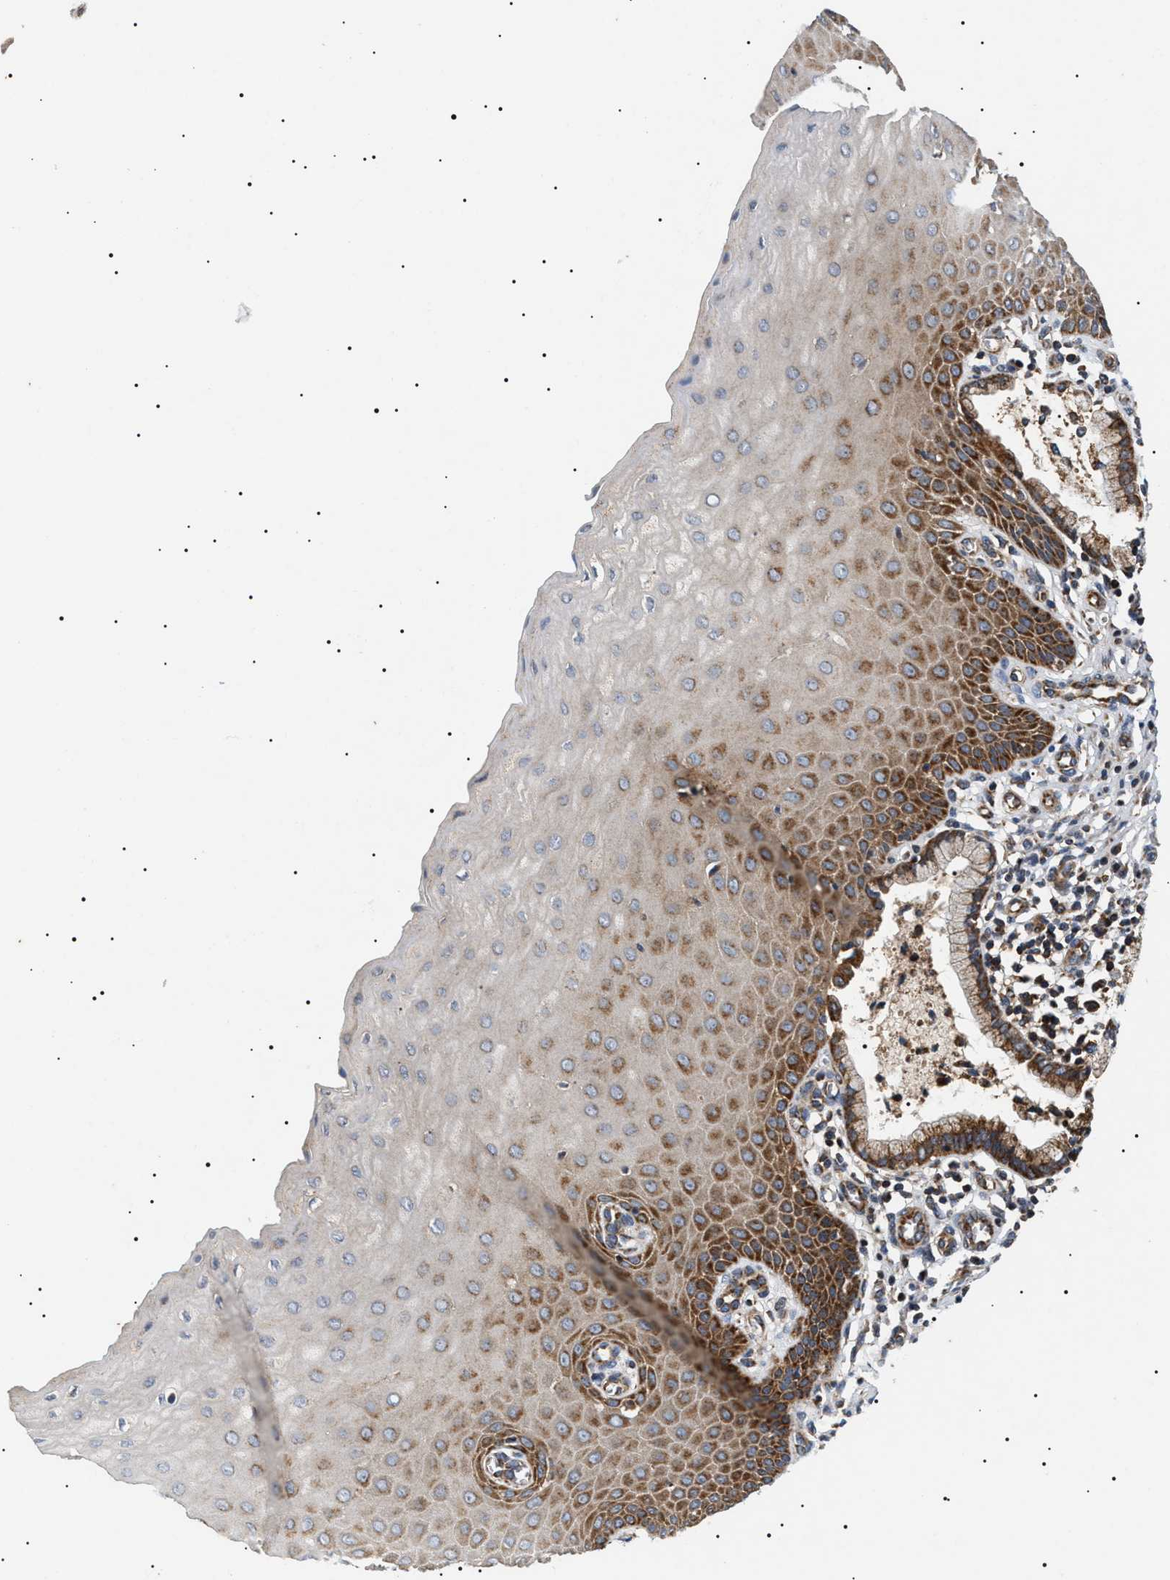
{"staining": {"intensity": "moderate", "quantity": ">75%", "location": "cytoplasmic/membranous"}, "tissue": "cervix", "cell_type": "Glandular cells", "image_type": "normal", "snomed": [{"axis": "morphology", "description": "Normal tissue, NOS"}, {"axis": "topography", "description": "Cervix"}], "caption": "Cervix stained for a protein shows moderate cytoplasmic/membranous positivity in glandular cells.", "gene": "OXSM", "patient": {"sex": "female", "age": 55}}